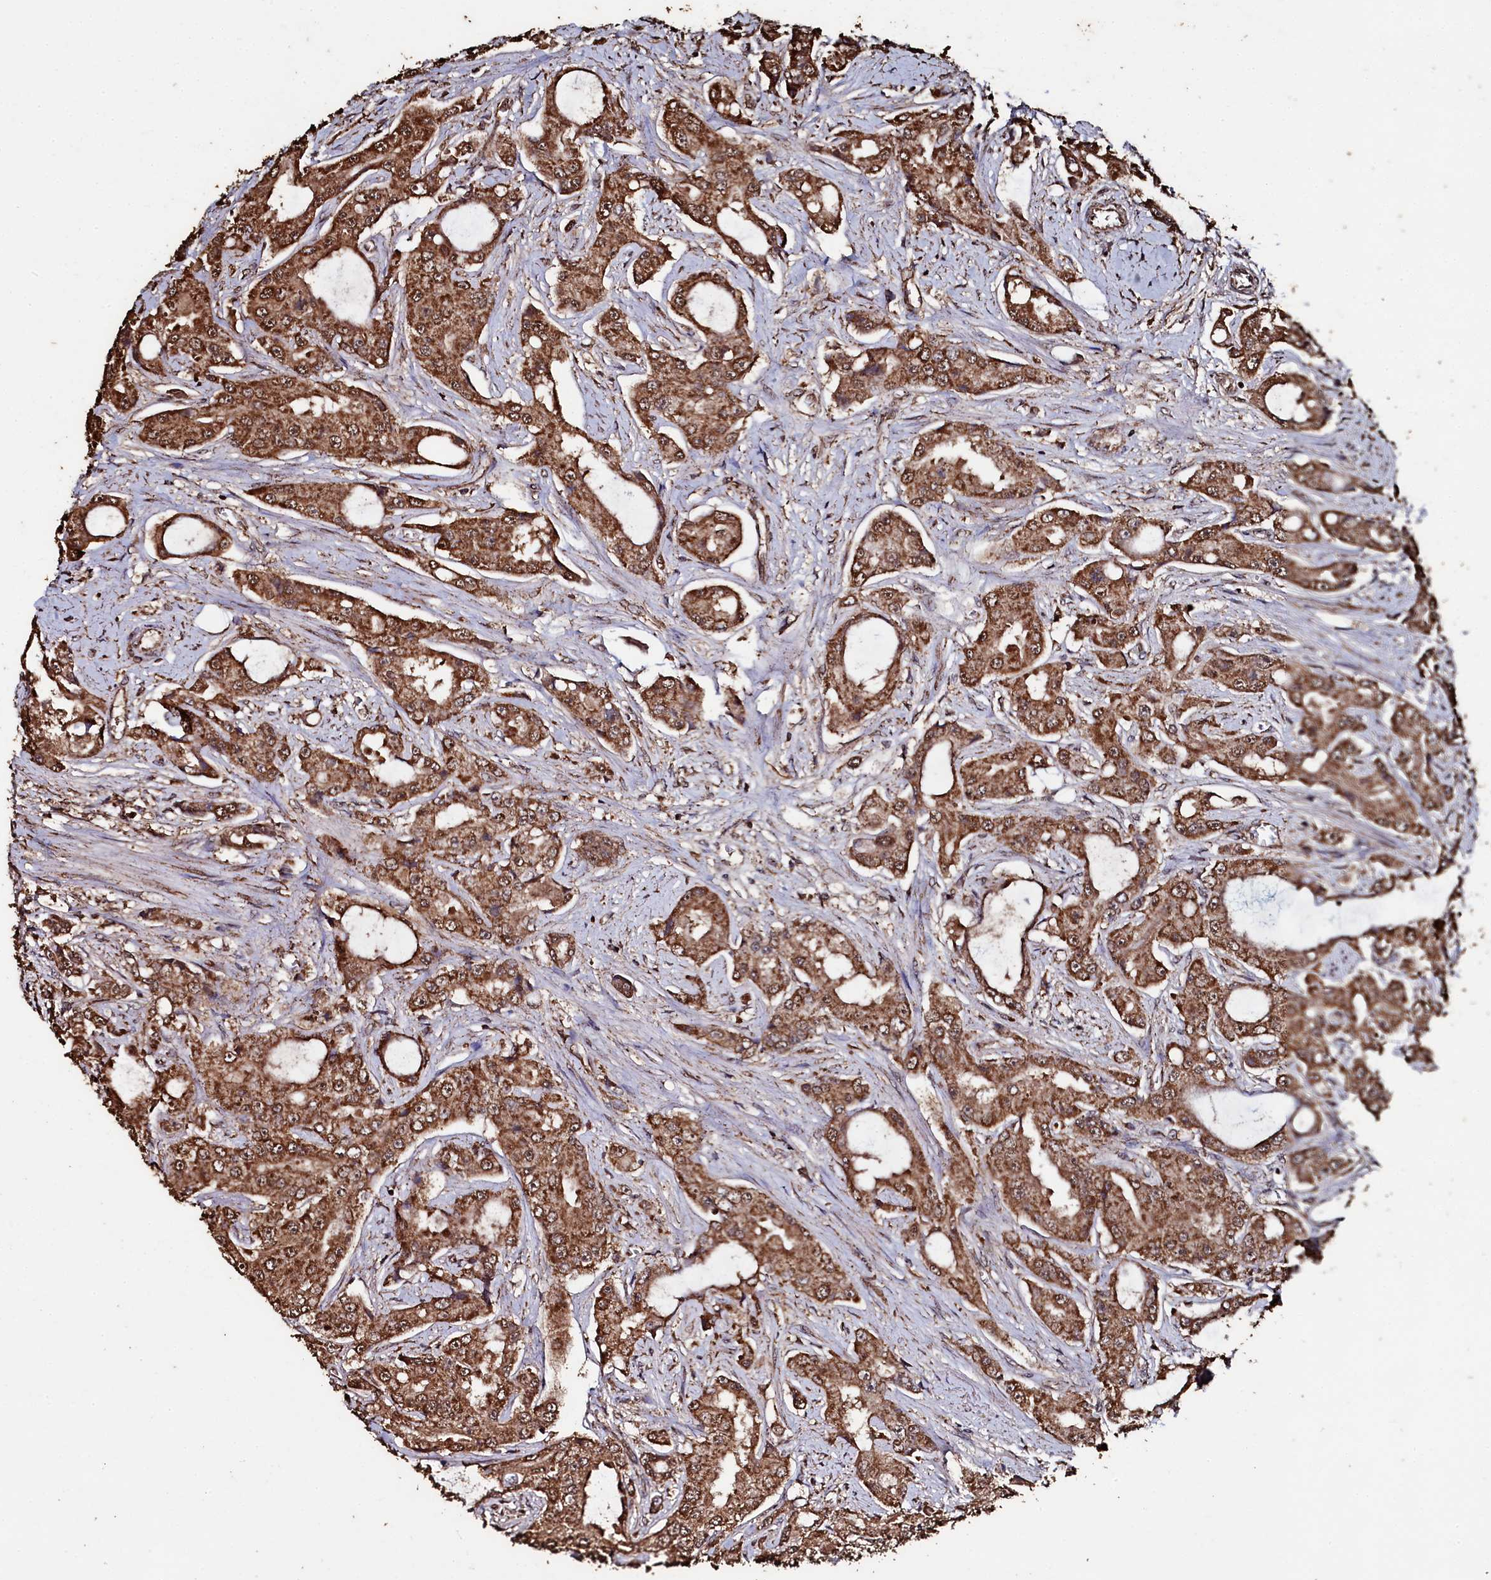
{"staining": {"intensity": "moderate", "quantity": ">75%", "location": "cytoplasmic/membranous,nuclear"}, "tissue": "prostate cancer", "cell_type": "Tumor cells", "image_type": "cancer", "snomed": [{"axis": "morphology", "description": "Adenocarcinoma, High grade"}, {"axis": "topography", "description": "Prostate"}], "caption": "Tumor cells demonstrate moderate cytoplasmic/membranous and nuclear staining in approximately >75% of cells in prostate cancer (high-grade adenocarcinoma). The protein is stained brown, and the nuclei are stained in blue (DAB (3,3'-diaminobenzidine) IHC with brightfield microscopy, high magnification).", "gene": "FAAP24", "patient": {"sex": "male", "age": 73}}